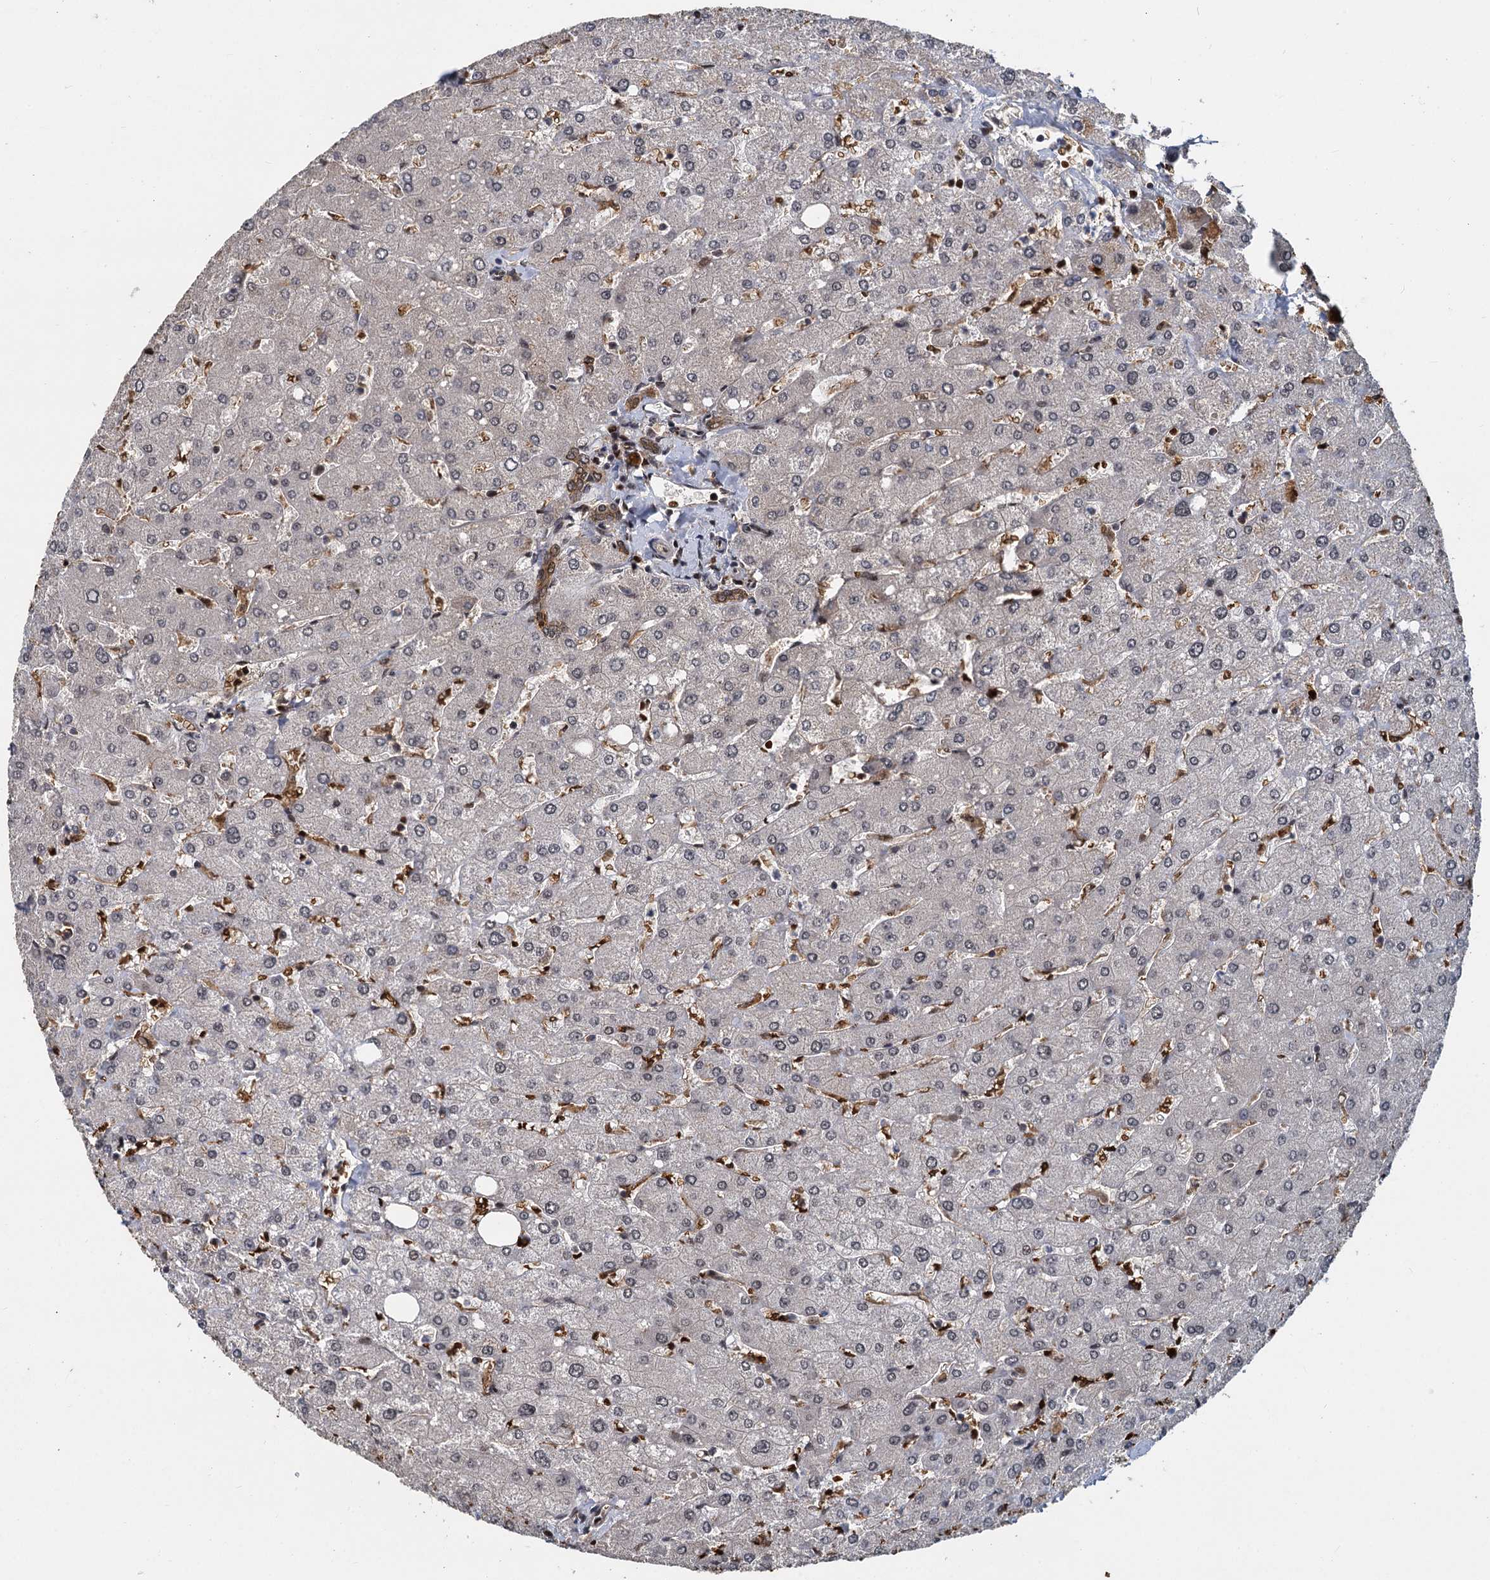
{"staining": {"intensity": "moderate", "quantity": ">75%", "location": "cytoplasmic/membranous,nuclear"}, "tissue": "liver", "cell_type": "Cholangiocytes", "image_type": "normal", "snomed": [{"axis": "morphology", "description": "Normal tissue, NOS"}, {"axis": "topography", "description": "Liver"}], "caption": "This is an image of IHC staining of benign liver, which shows moderate staining in the cytoplasmic/membranous,nuclear of cholangiocytes.", "gene": "FANCI", "patient": {"sex": "male", "age": 55}}